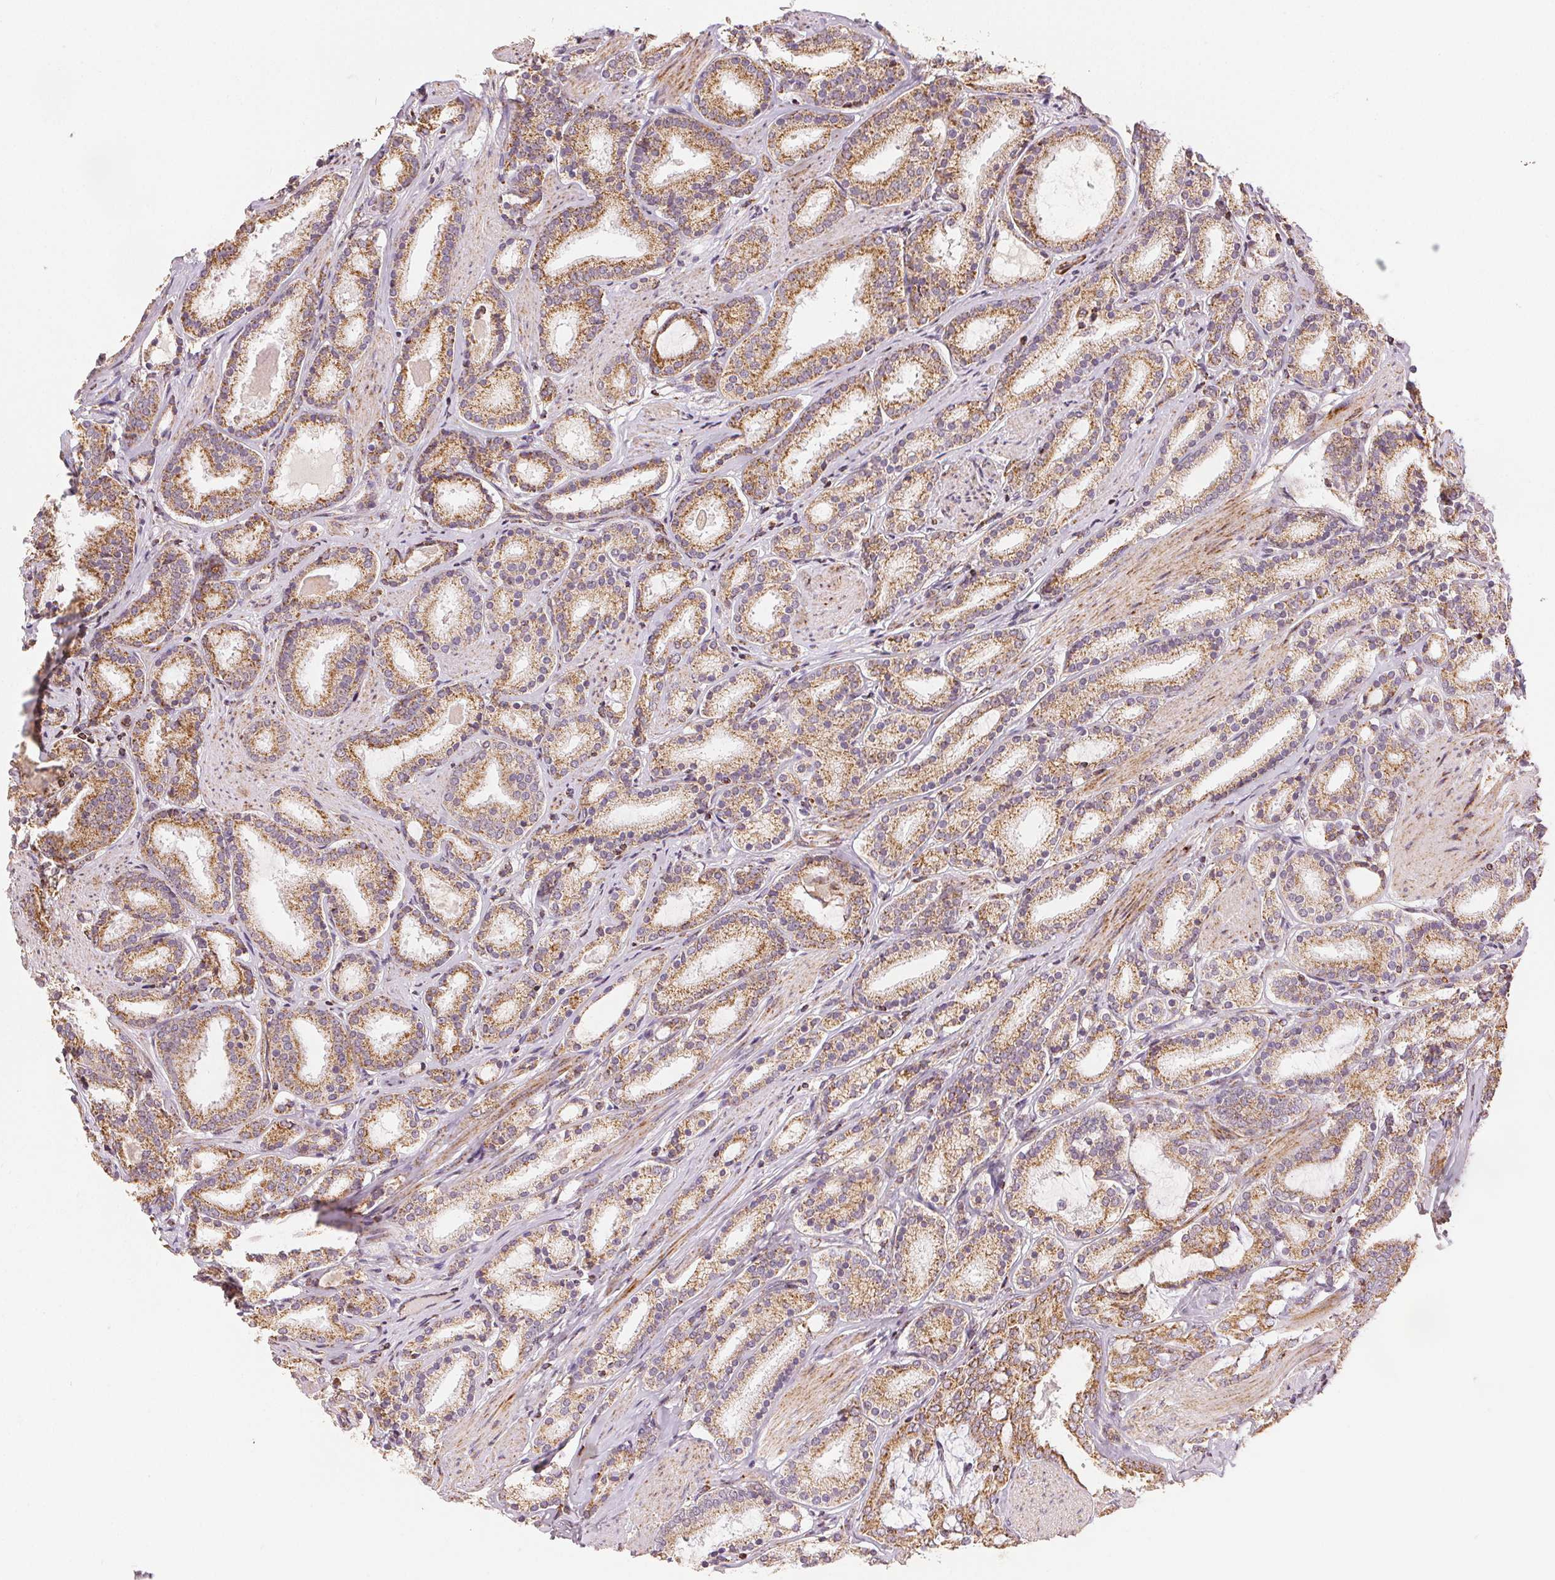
{"staining": {"intensity": "moderate", "quantity": ">75%", "location": "cytoplasmic/membranous"}, "tissue": "prostate cancer", "cell_type": "Tumor cells", "image_type": "cancer", "snomed": [{"axis": "morphology", "description": "Adenocarcinoma, High grade"}, {"axis": "topography", "description": "Prostate"}], "caption": "High-power microscopy captured an IHC histopathology image of adenocarcinoma (high-grade) (prostate), revealing moderate cytoplasmic/membranous positivity in about >75% of tumor cells.", "gene": "SDHB", "patient": {"sex": "male", "age": 63}}